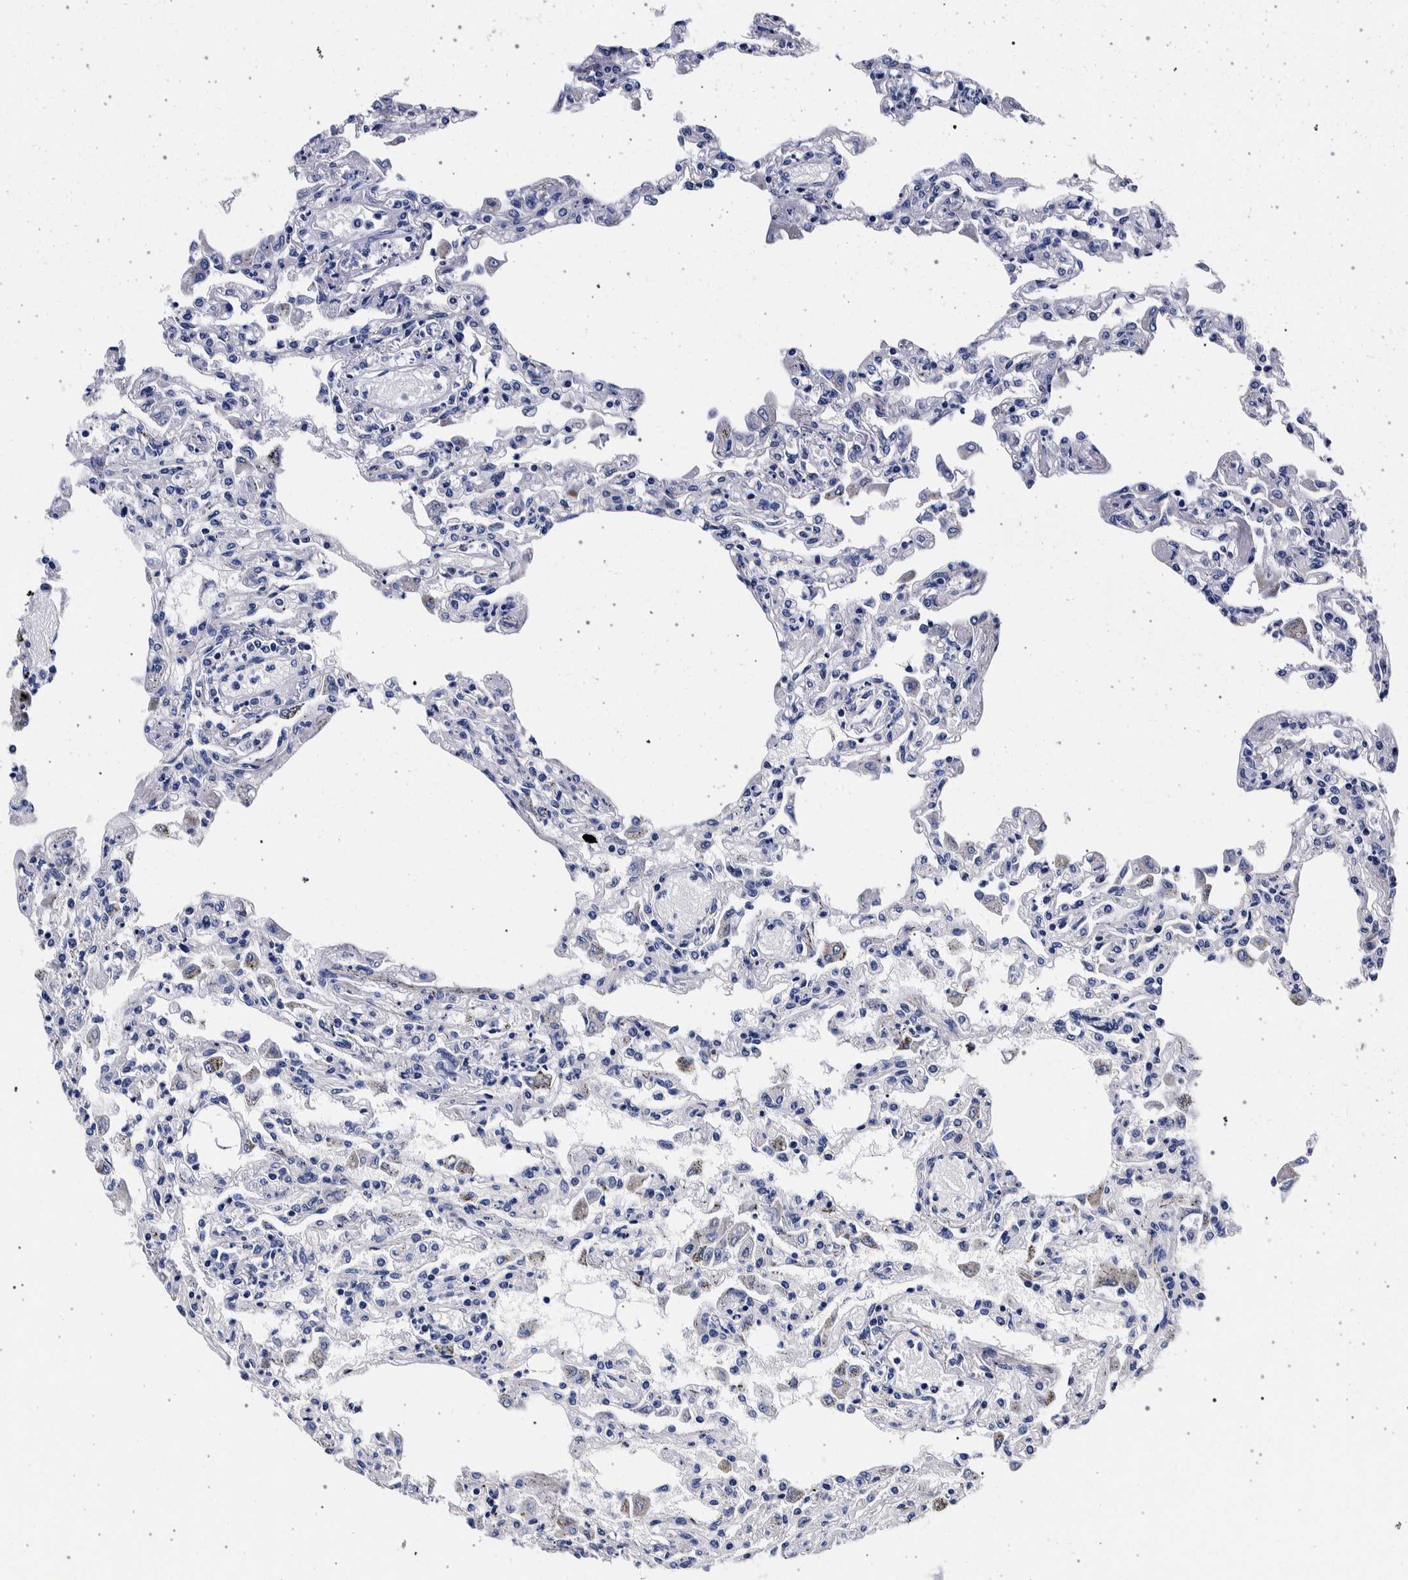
{"staining": {"intensity": "negative", "quantity": "none", "location": "none"}, "tissue": "lung", "cell_type": "Alveolar cells", "image_type": "normal", "snomed": [{"axis": "morphology", "description": "Normal tissue, NOS"}, {"axis": "topography", "description": "Bronchus"}, {"axis": "topography", "description": "Lung"}], "caption": "Alveolar cells are negative for brown protein staining in normal lung. (Stains: DAB IHC with hematoxylin counter stain, Microscopy: brightfield microscopy at high magnification).", "gene": "NIBAN2", "patient": {"sex": "female", "age": 49}}